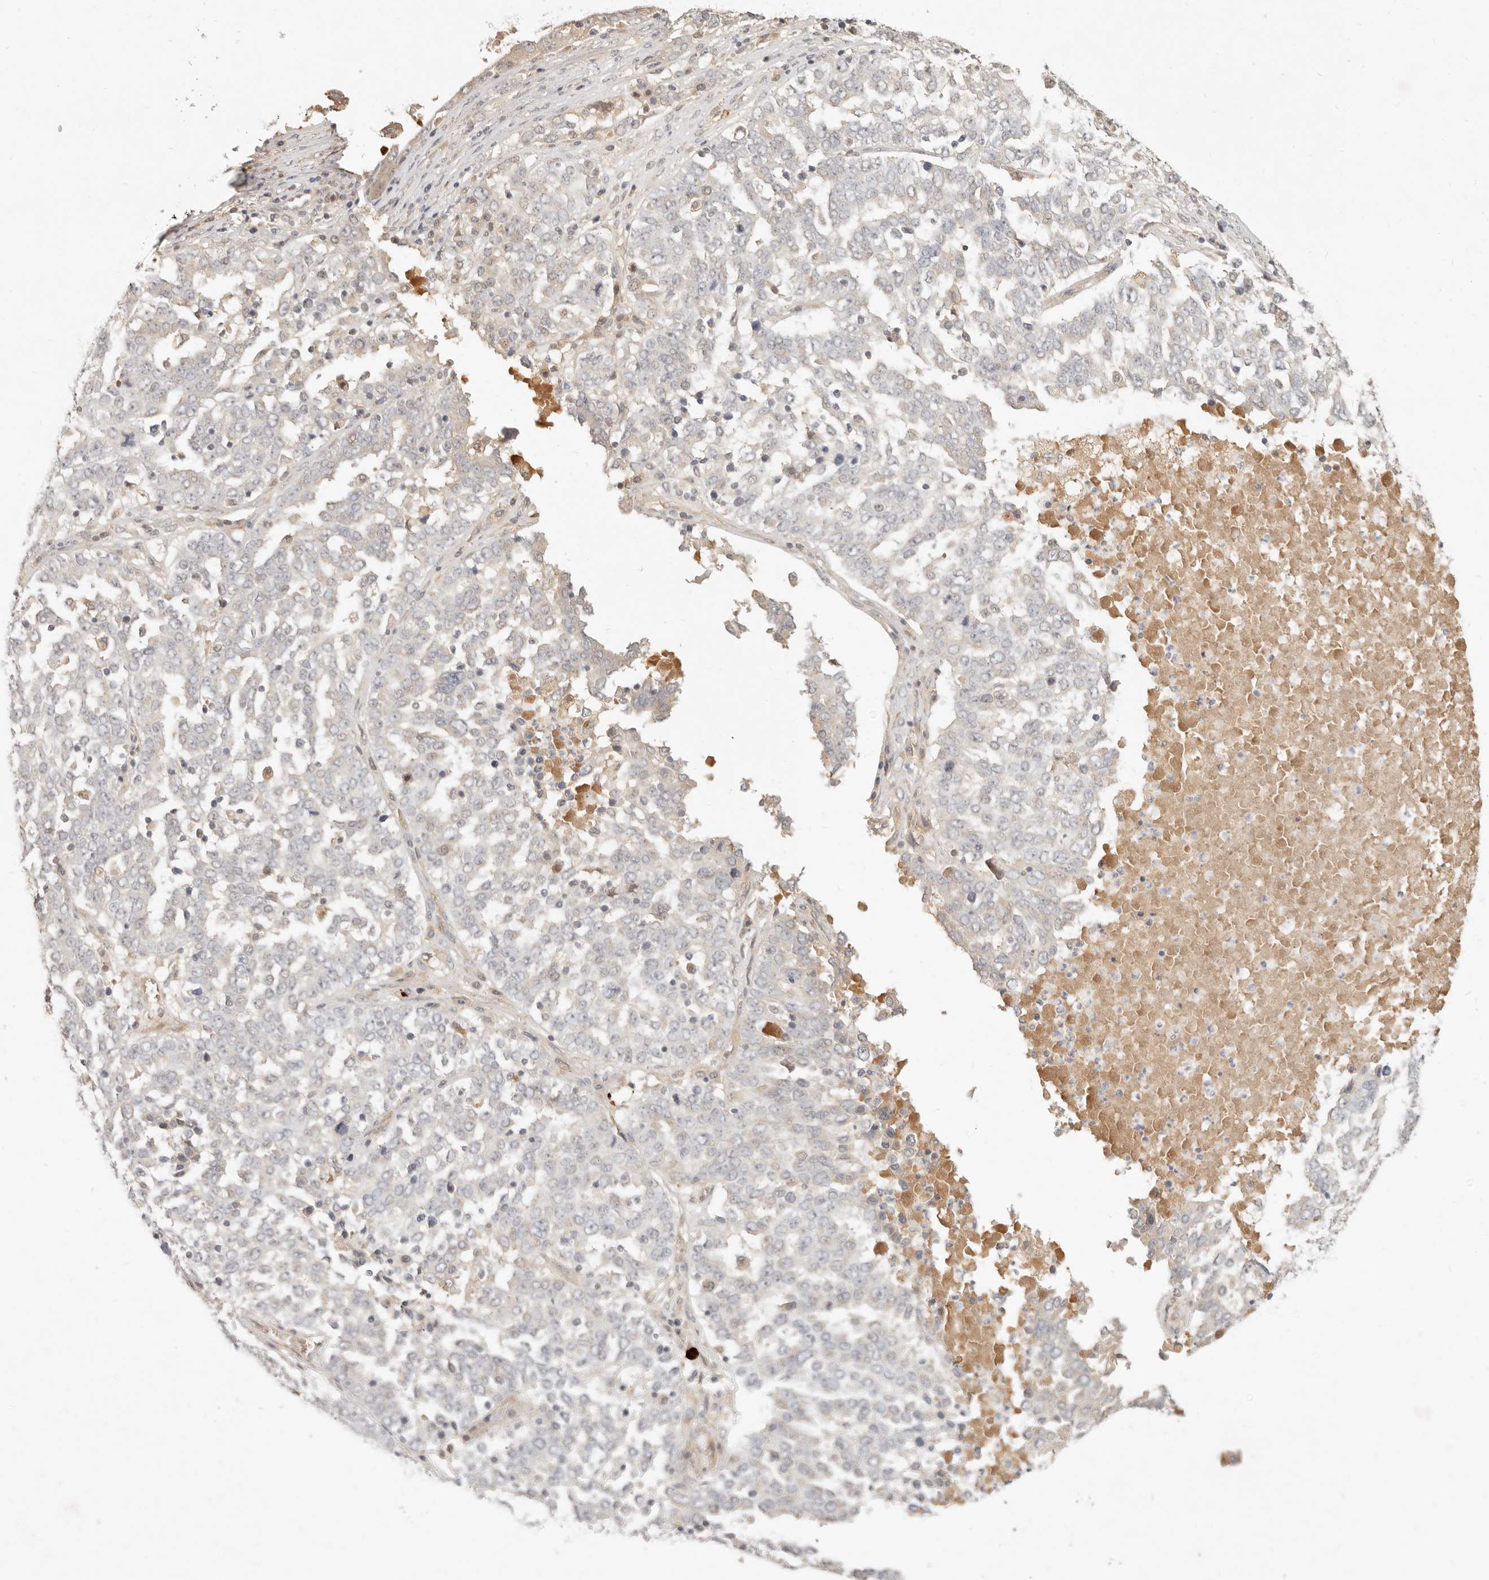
{"staining": {"intensity": "negative", "quantity": "none", "location": "none"}, "tissue": "ovarian cancer", "cell_type": "Tumor cells", "image_type": "cancer", "snomed": [{"axis": "morphology", "description": "Carcinoma, endometroid"}, {"axis": "topography", "description": "Ovary"}], "caption": "A micrograph of ovarian cancer (endometroid carcinoma) stained for a protein demonstrates no brown staining in tumor cells.", "gene": "UBXN11", "patient": {"sex": "female", "age": 62}}